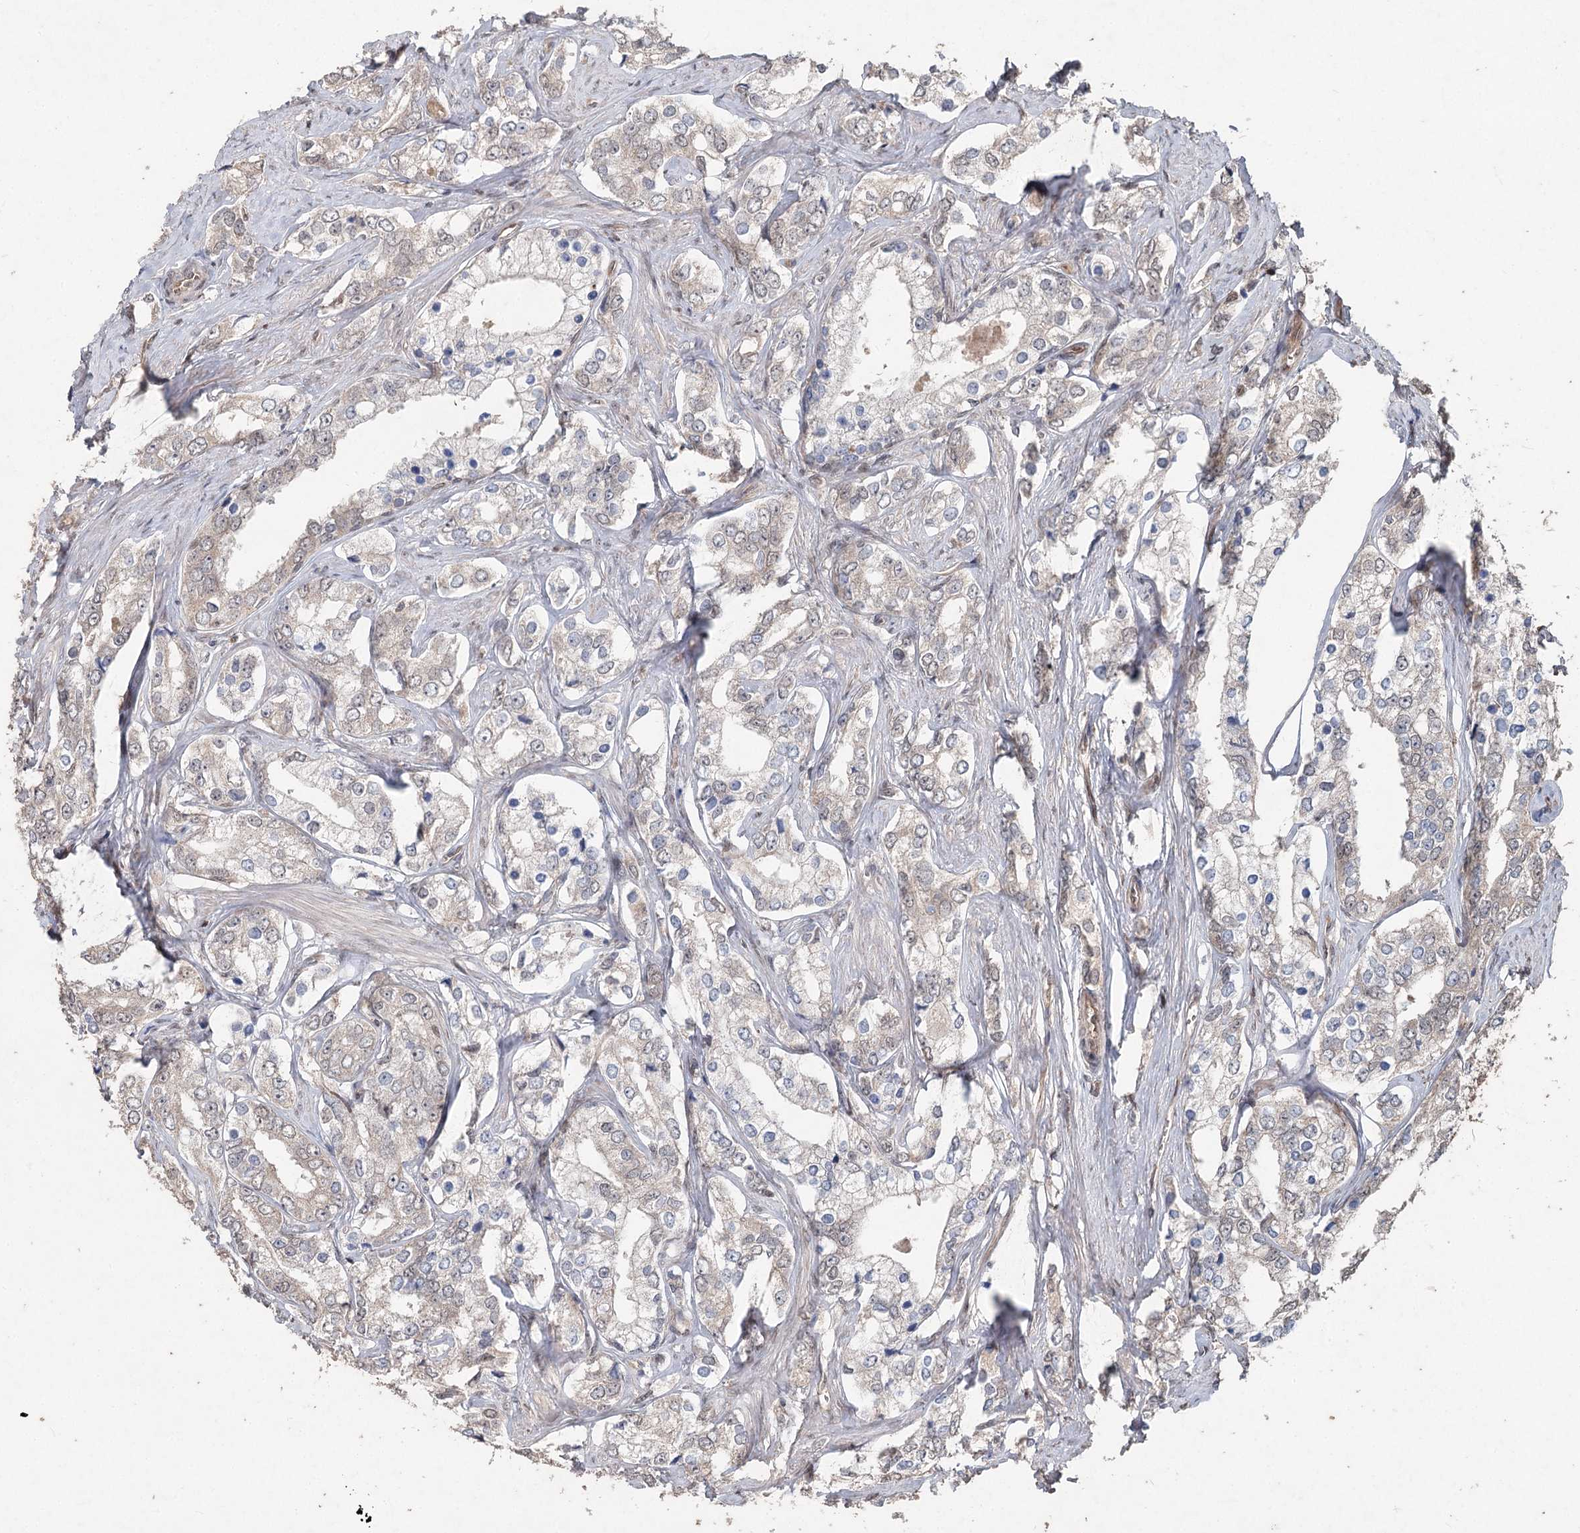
{"staining": {"intensity": "weak", "quantity": "<25%", "location": "cytoplasmic/membranous"}, "tissue": "prostate cancer", "cell_type": "Tumor cells", "image_type": "cancer", "snomed": [{"axis": "morphology", "description": "Adenocarcinoma, High grade"}, {"axis": "topography", "description": "Prostate"}], "caption": "Tumor cells show no significant protein expression in prostate cancer. The staining was performed using DAB to visualize the protein expression in brown, while the nuclei were stained in blue with hematoxylin (Magnification: 20x).", "gene": "FBXO7", "patient": {"sex": "male", "age": 66}}